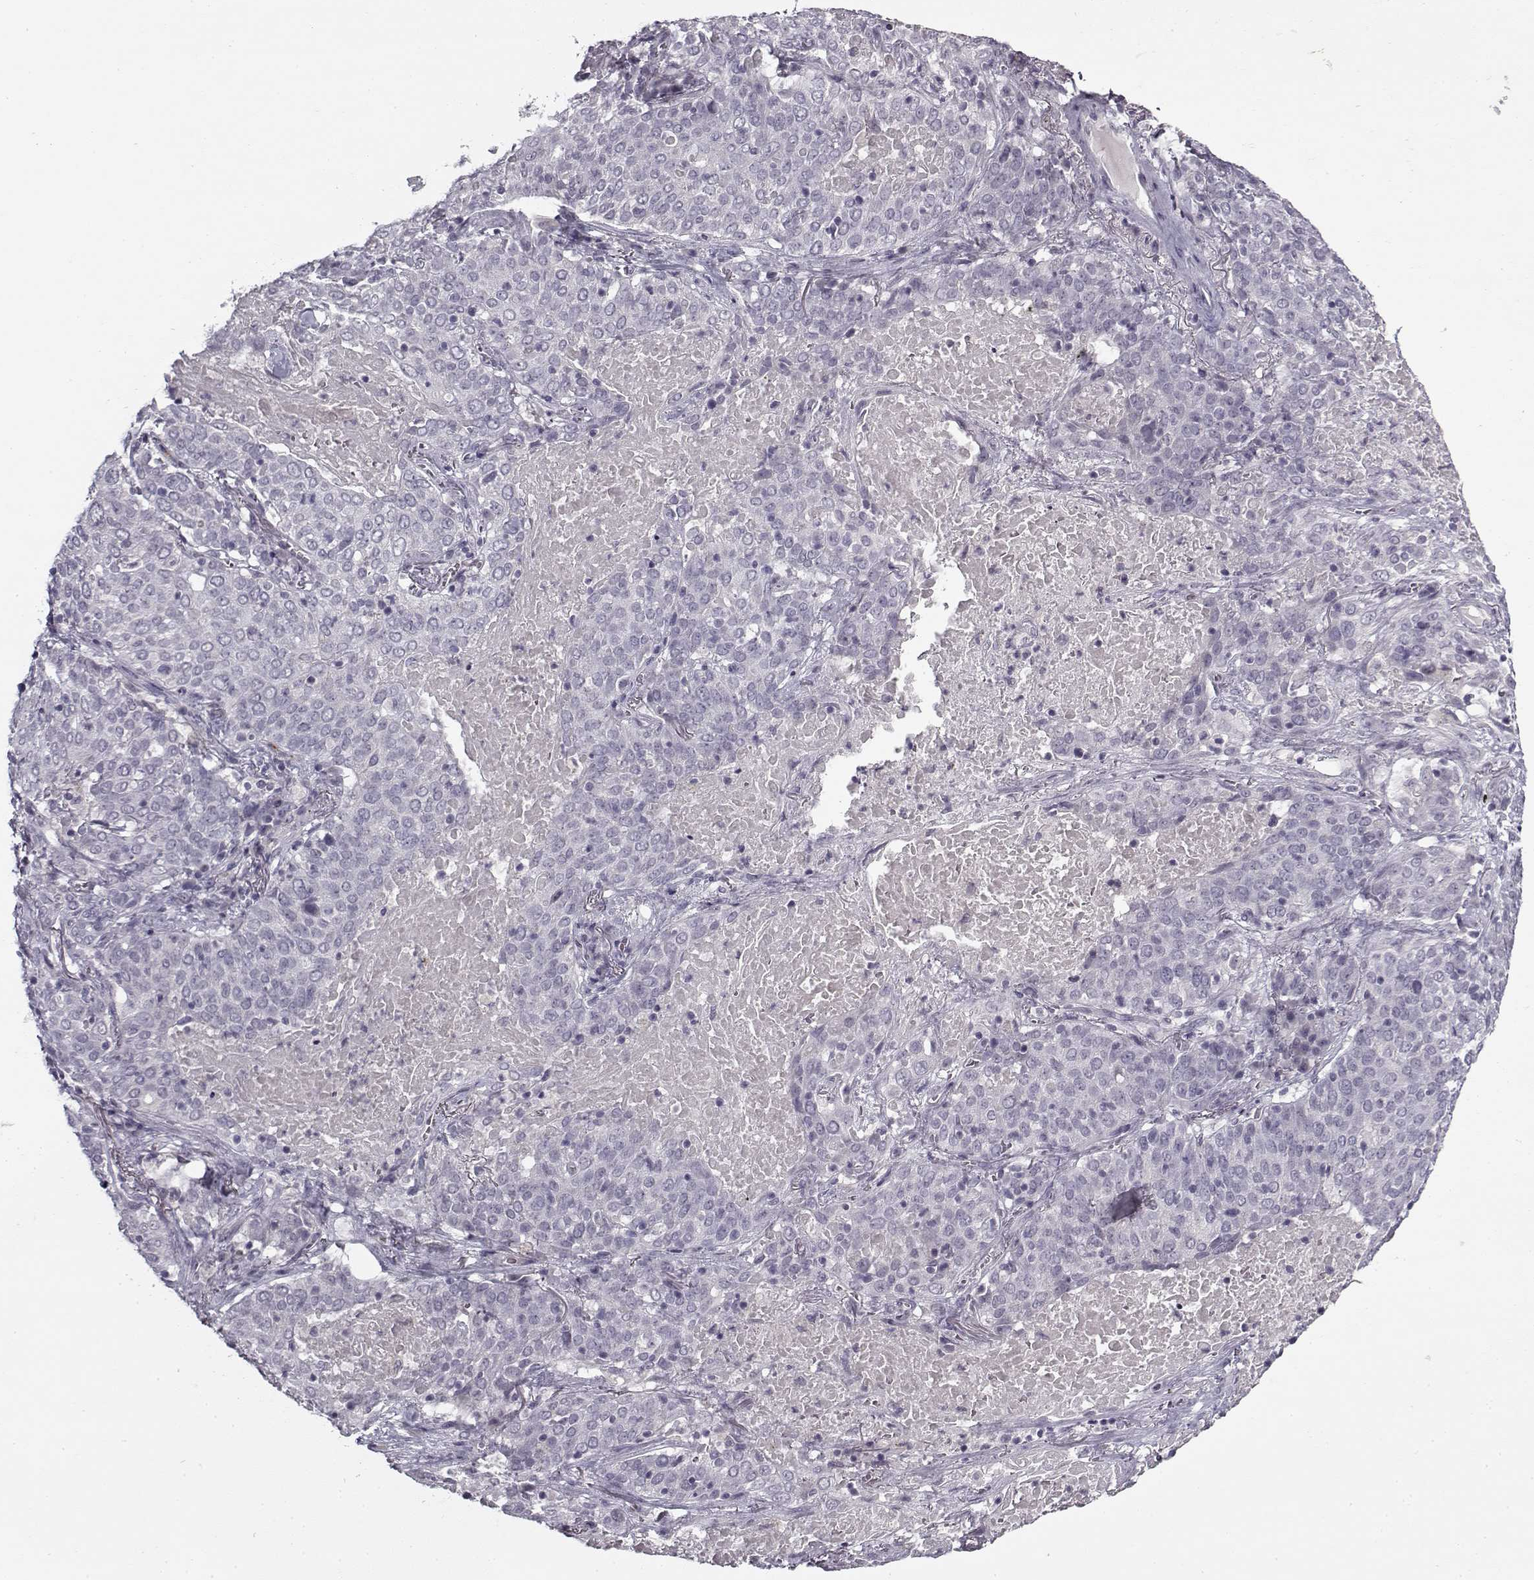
{"staining": {"intensity": "negative", "quantity": "none", "location": "none"}, "tissue": "lung cancer", "cell_type": "Tumor cells", "image_type": "cancer", "snomed": [{"axis": "morphology", "description": "Squamous cell carcinoma, NOS"}, {"axis": "topography", "description": "Lung"}], "caption": "Lung squamous cell carcinoma stained for a protein using immunohistochemistry (IHC) shows no positivity tumor cells.", "gene": "SNCA", "patient": {"sex": "male", "age": 82}}